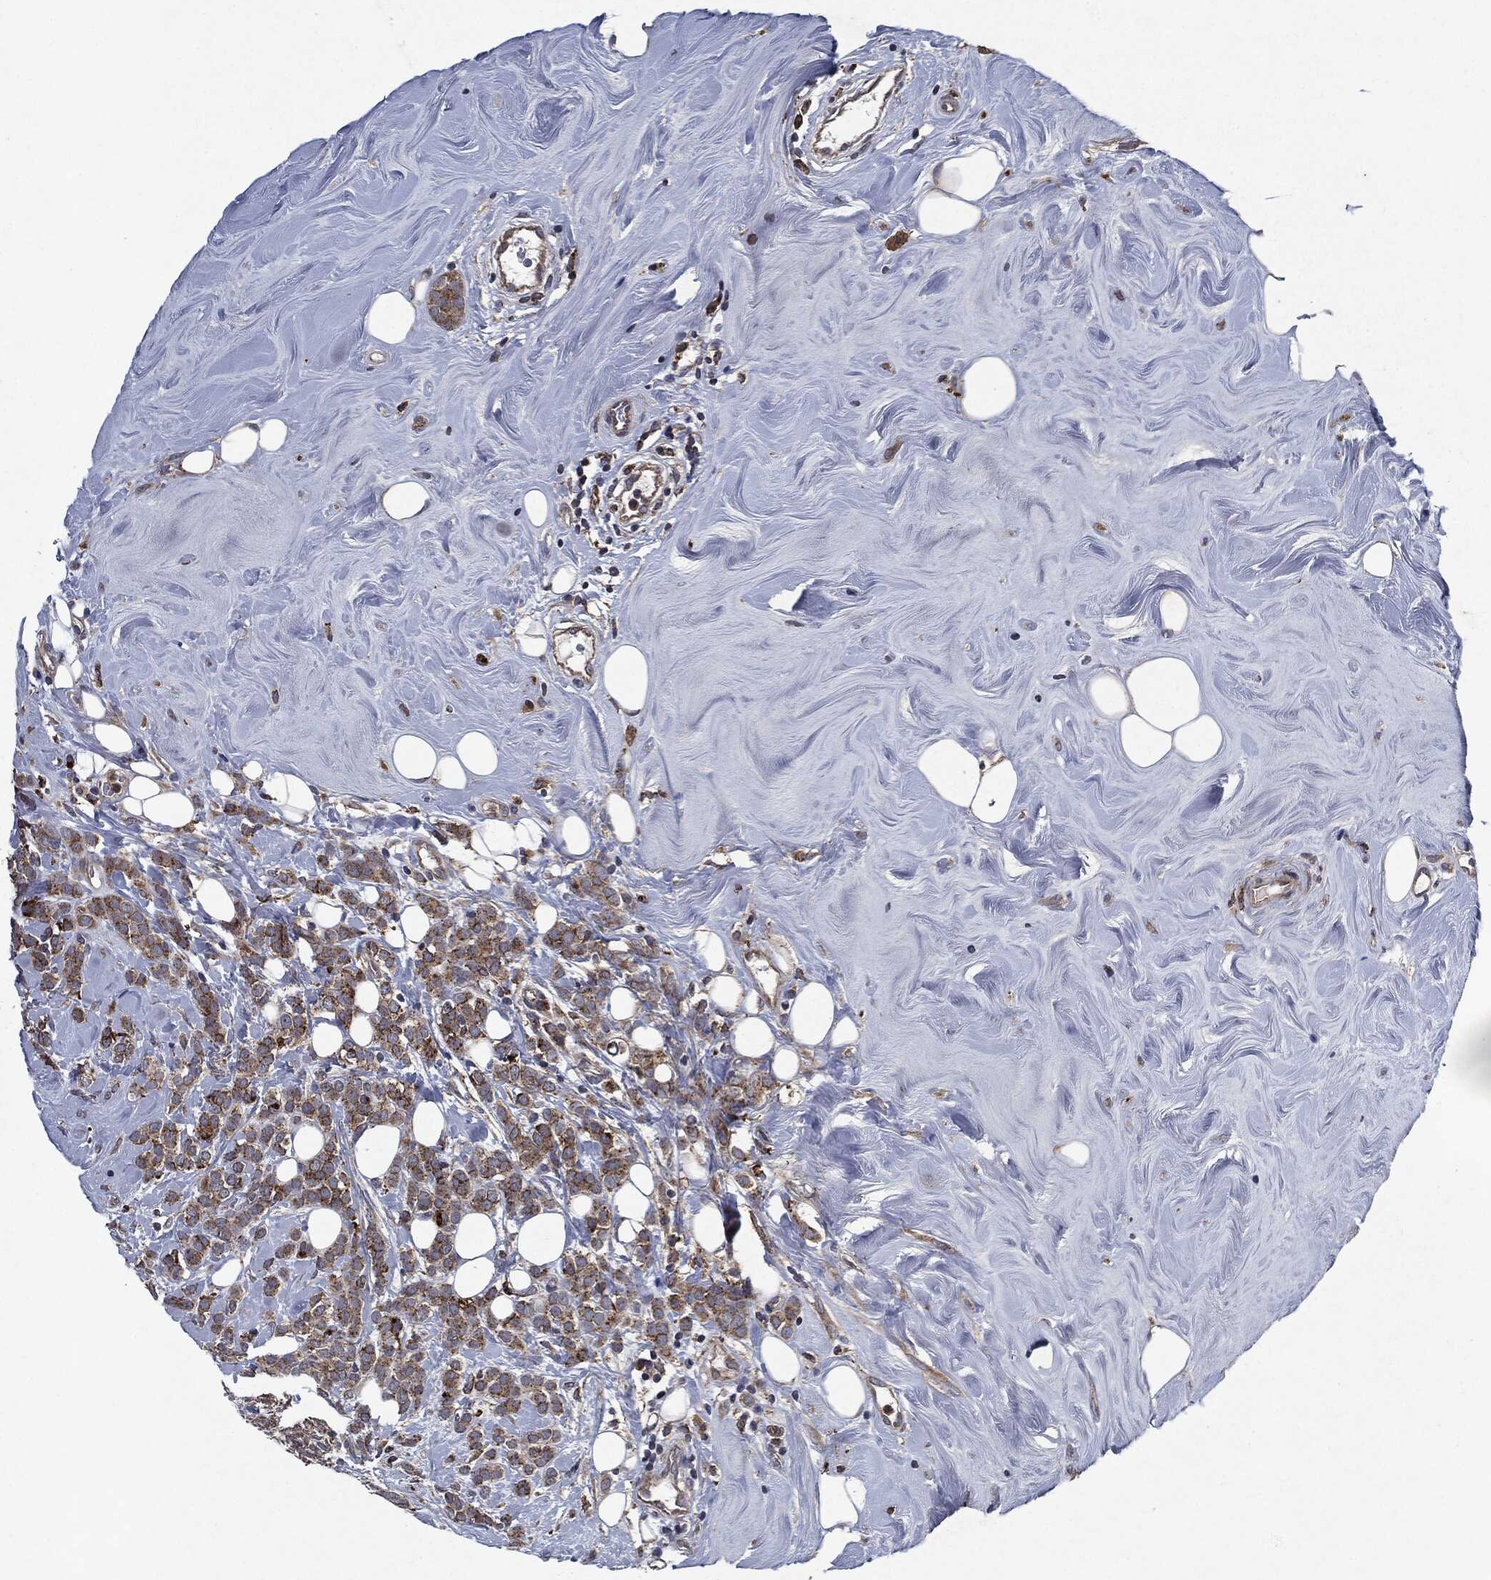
{"staining": {"intensity": "moderate", "quantity": "25%-75%", "location": "cytoplasmic/membranous"}, "tissue": "breast cancer", "cell_type": "Tumor cells", "image_type": "cancer", "snomed": [{"axis": "morphology", "description": "Lobular carcinoma"}, {"axis": "topography", "description": "Breast"}], "caption": "Tumor cells reveal medium levels of moderate cytoplasmic/membranous expression in about 25%-75% of cells in breast cancer (lobular carcinoma). The protein is stained brown, and the nuclei are stained in blue (DAB (3,3'-diaminobenzidine) IHC with brightfield microscopy, high magnification).", "gene": "SLC31A2", "patient": {"sex": "female", "age": 49}}